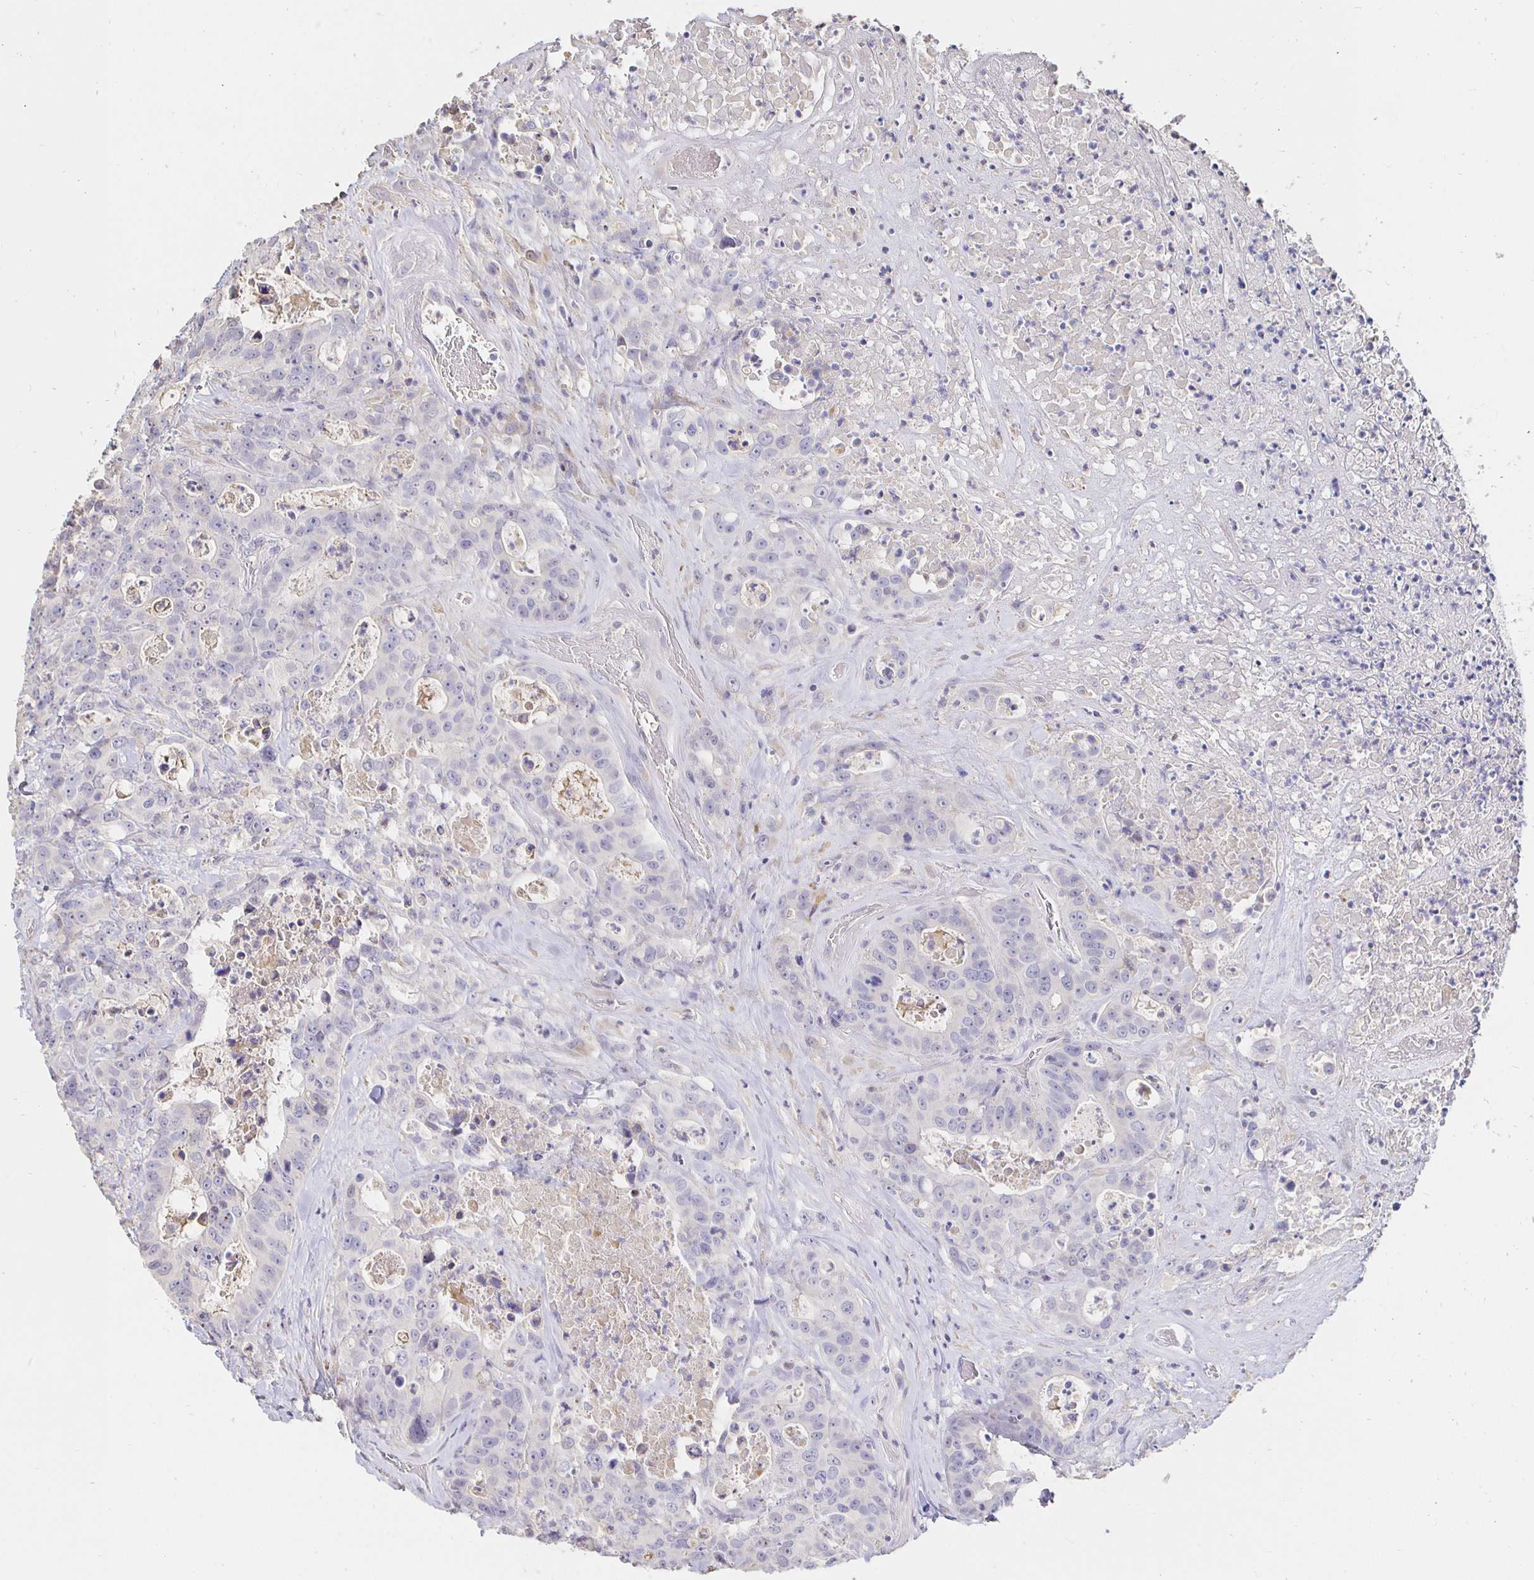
{"staining": {"intensity": "negative", "quantity": "none", "location": "none"}, "tissue": "colorectal cancer", "cell_type": "Tumor cells", "image_type": "cancer", "snomed": [{"axis": "morphology", "description": "Adenocarcinoma, NOS"}, {"axis": "topography", "description": "Rectum"}], "caption": "Immunohistochemistry (IHC) of colorectal cancer demonstrates no positivity in tumor cells.", "gene": "CXCR3", "patient": {"sex": "female", "age": 62}}